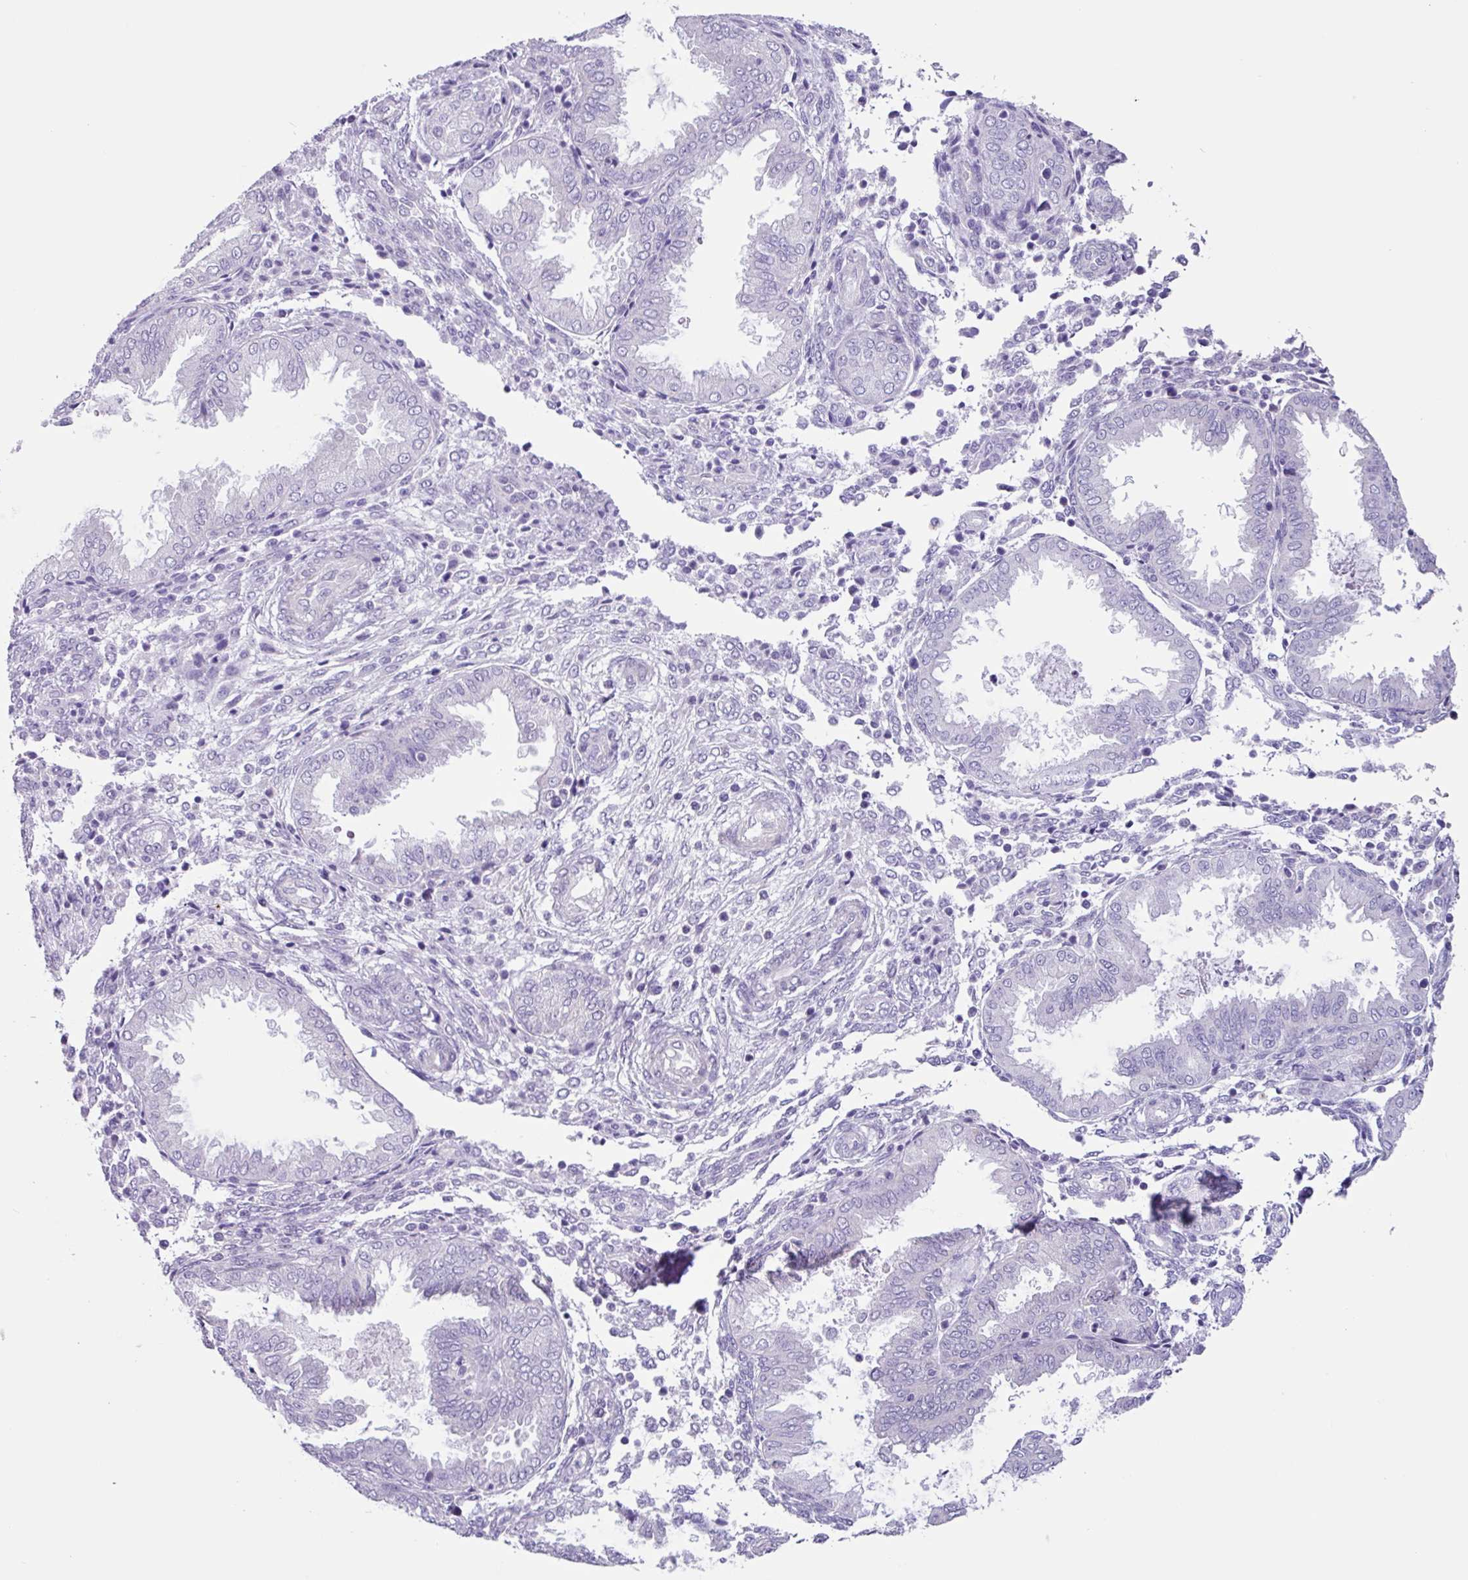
{"staining": {"intensity": "negative", "quantity": "none", "location": "none"}, "tissue": "endometrium", "cell_type": "Cells in endometrial stroma", "image_type": "normal", "snomed": [{"axis": "morphology", "description": "Normal tissue, NOS"}, {"axis": "topography", "description": "Endometrium"}], "caption": "A high-resolution image shows IHC staining of normal endometrium, which shows no significant staining in cells in endometrial stroma.", "gene": "OTX1", "patient": {"sex": "female", "age": 33}}